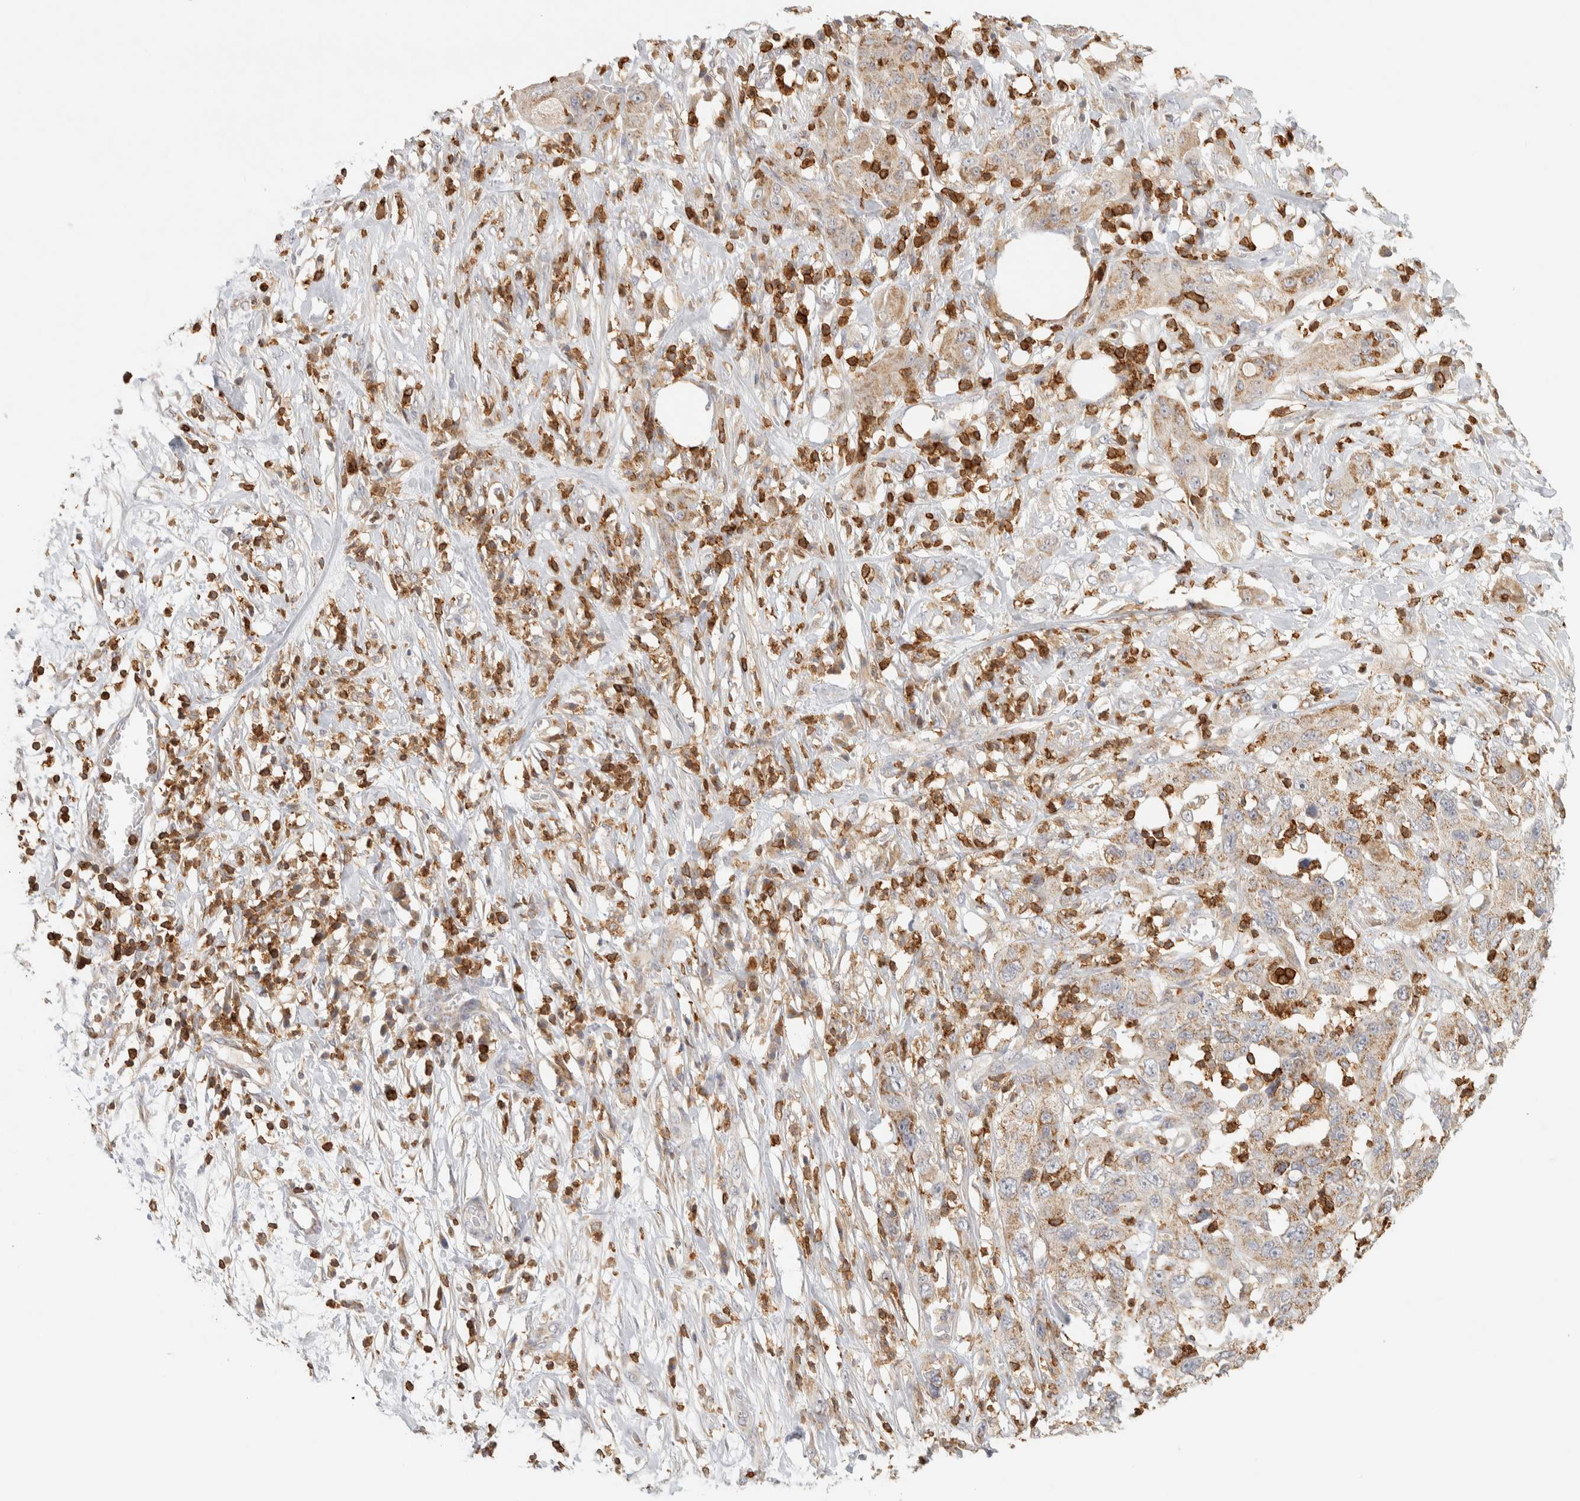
{"staining": {"intensity": "moderate", "quantity": "25%-75%", "location": "cytoplasmic/membranous"}, "tissue": "pancreatic cancer", "cell_type": "Tumor cells", "image_type": "cancer", "snomed": [{"axis": "morphology", "description": "Adenocarcinoma, NOS"}, {"axis": "topography", "description": "Pancreas"}], "caption": "DAB immunohistochemical staining of human pancreatic adenocarcinoma demonstrates moderate cytoplasmic/membranous protein expression in approximately 25%-75% of tumor cells.", "gene": "RUNDC1", "patient": {"sex": "female", "age": 78}}